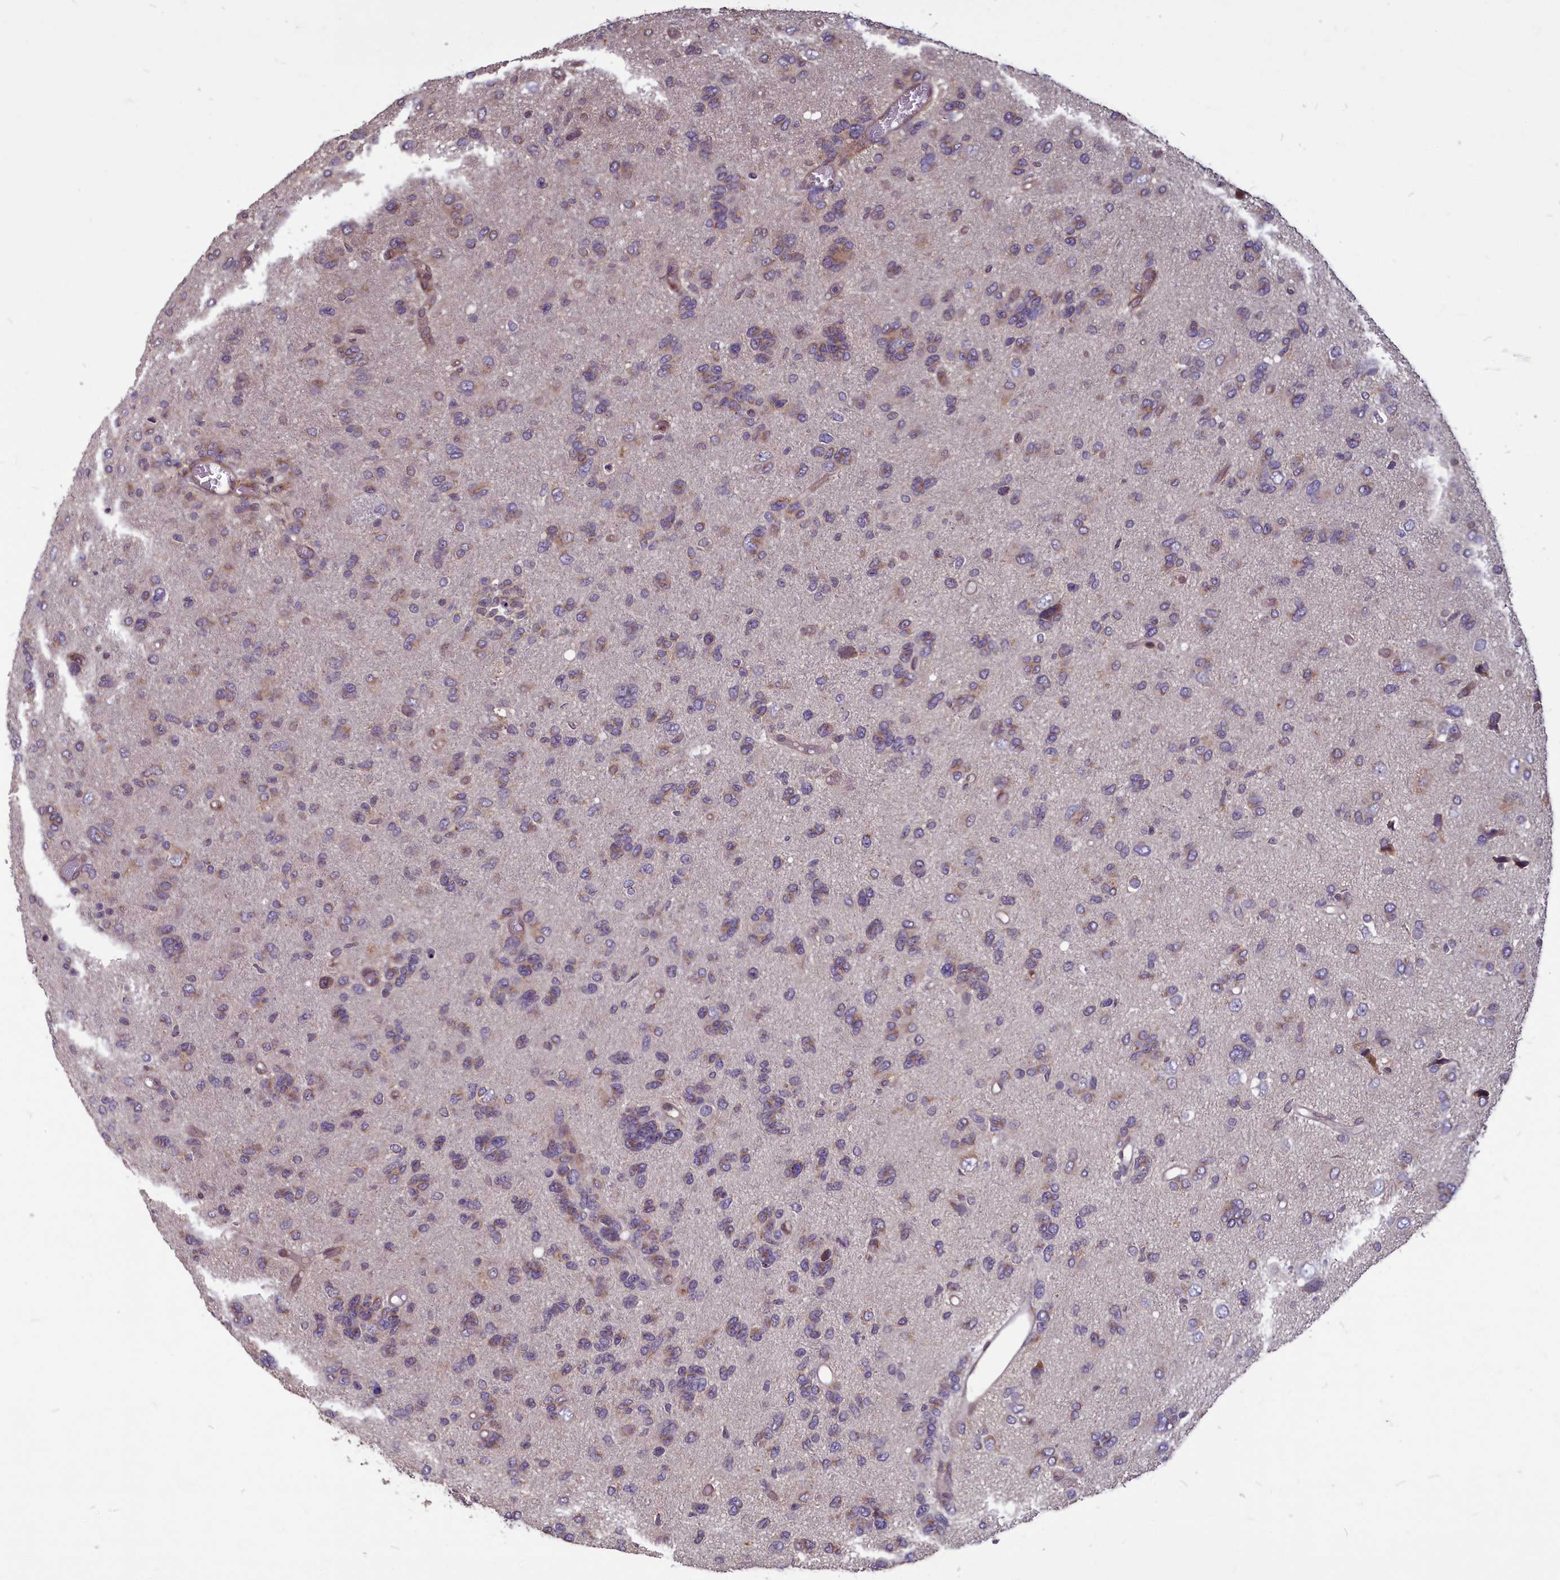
{"staining": {"intensity": "weak", "quantity": "25%-75%", "location": "cytoplasmic/membranous"}, "tissue": "glioma", "cell_type": "Tumor cells", "image_type": "cancer", "snomed": [{"axis": "morphology", "description": "Glioma, malignant, High grade"}, {"axis": "topography", "description": "Brain"}], "caption": "This photomicrograph reveals immunohistochemistry (IHC) staining of glioma, with low weak cytoplasmic/membranous positivity in about 25%-75% of tumor cells.", "gene": "MYCBP", "patient": {"sex": "female", "age": 59}}